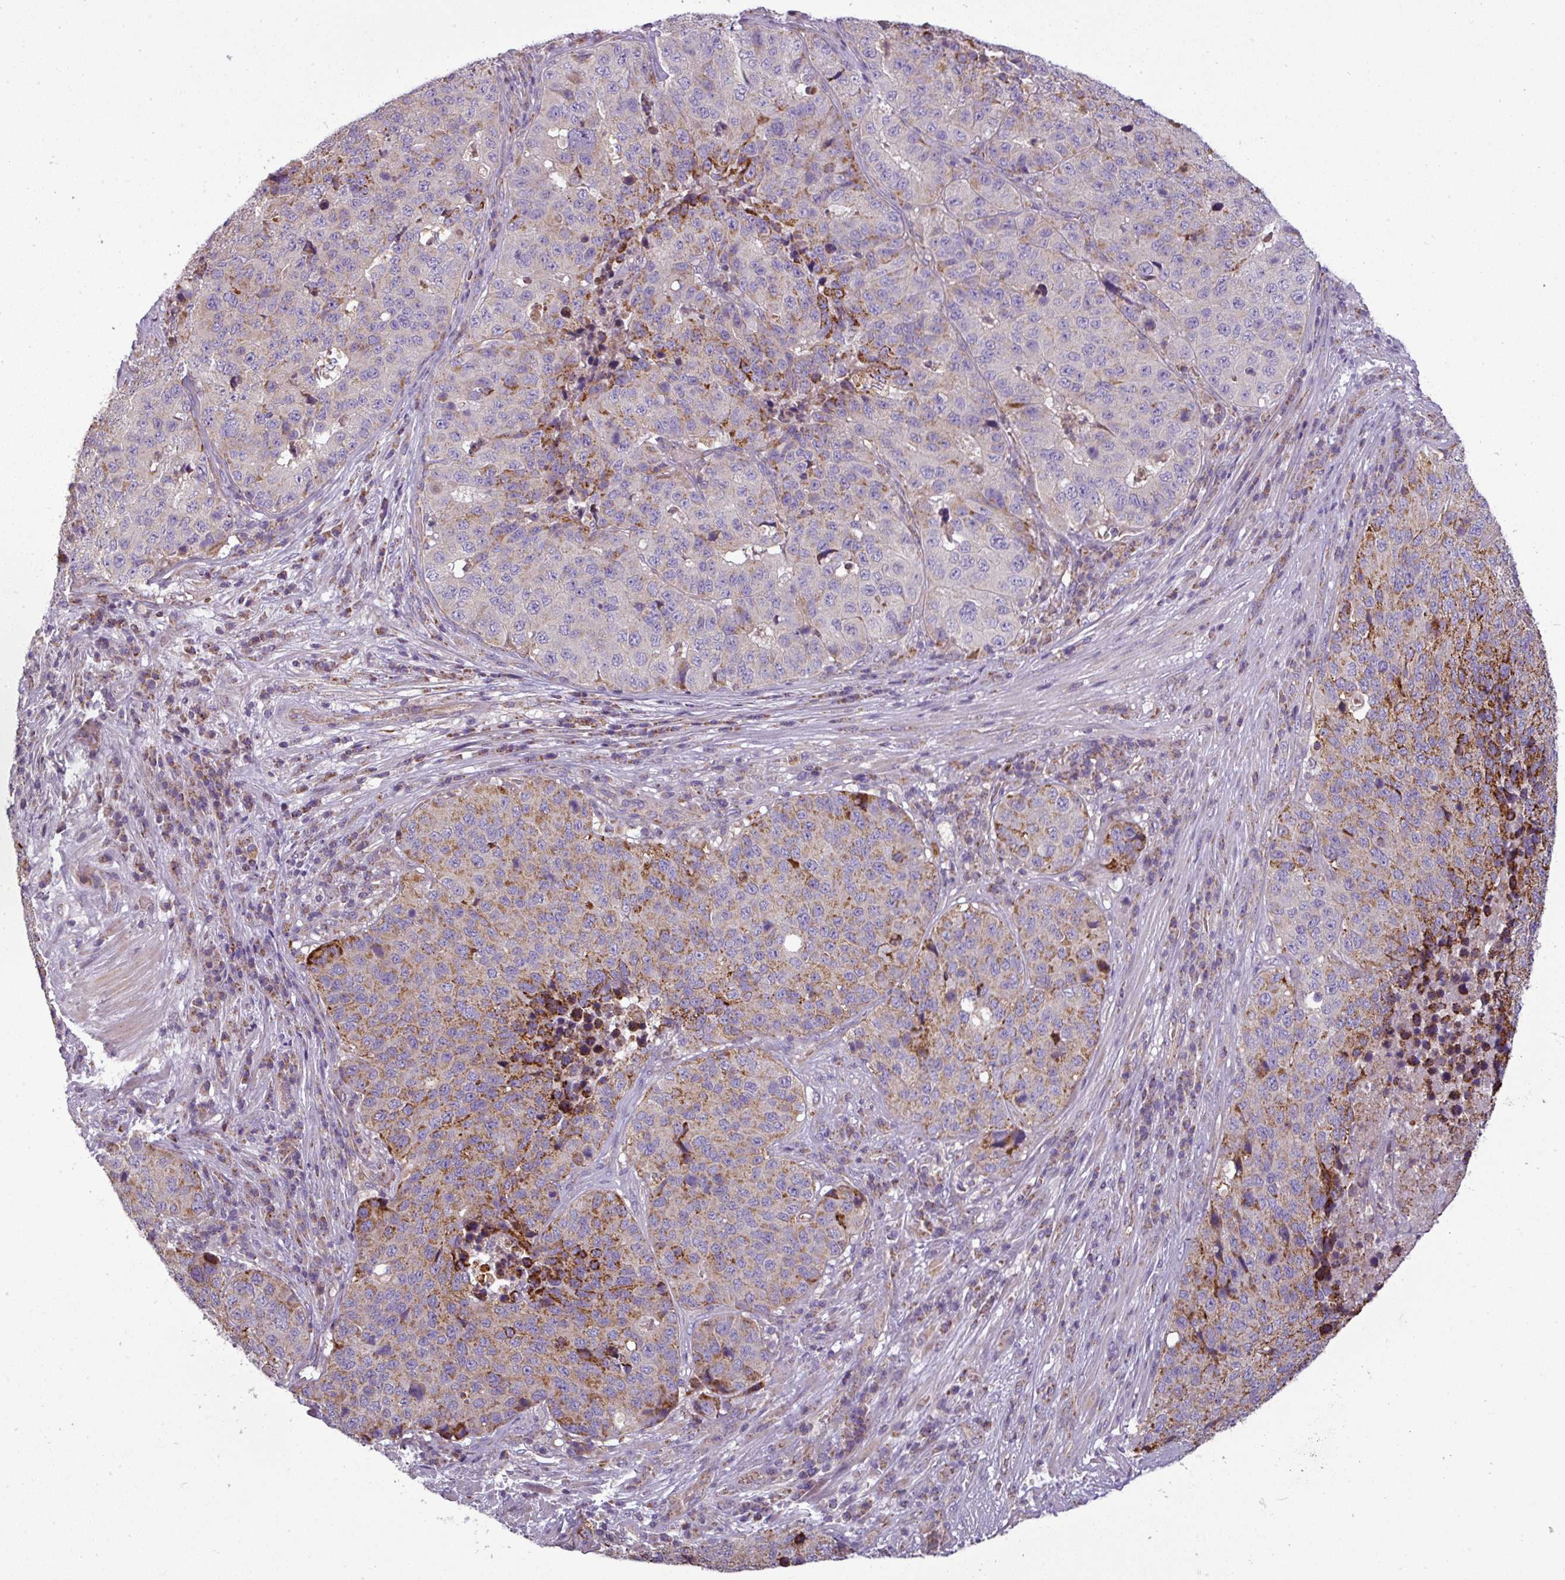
{"staining": {"intensity": "moderate", "quantity": "25%-75%", "location": "cytoplasmic/membranous"}, "tissue": "stomach cancer", "cell_type": "Tumor cells", "image_type": "cancer", "snomed": [{"axis": "morphology", "description": "Adenocarcinoma, NOS"}, {"axis": "topography", "description": "Stomach"}], "caption": "Stomach adenocarcinoma stained with DAB (3,3'-diaminobenzidine) immunohistochemistry demonstrates medium levels of moderate cytoplasmic/membranous staining in approximately 25%-75% of tumor cells.", "gene": "PNMA6A", "patient": {"sex": "male", "age": 71}}